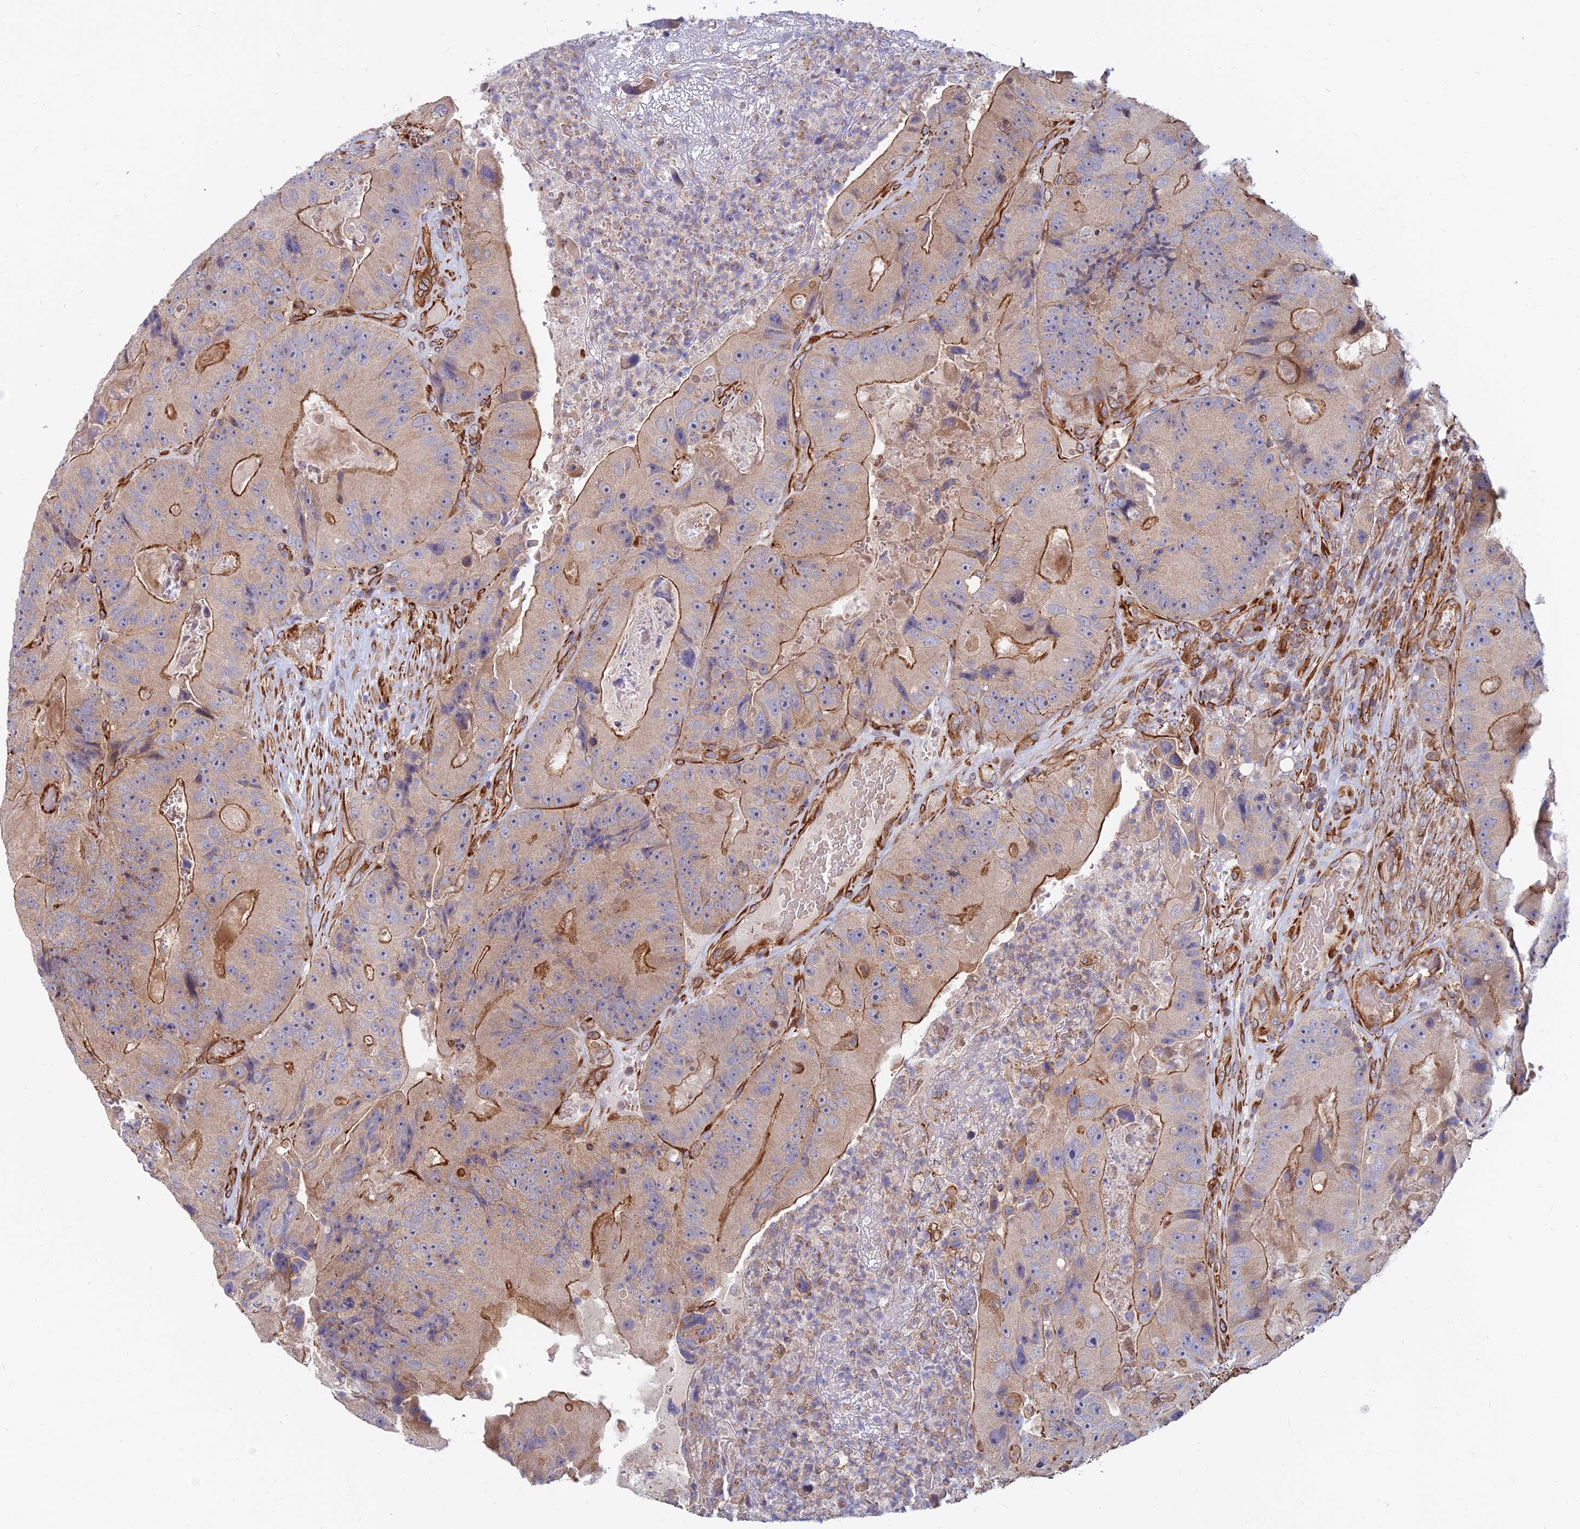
{"staining": {"intensity": "moderate", "quantity": "25%-75%", "location": "cytoplasmic/membranous"}, "tissue": "colorectal cancer", "cell_type": "Tumor cells", "image_type": "cancer", "snomed": [{"axis": "morphology", "description": "Adenocarcinoma, NOS"}, {"axis": "topography", "description": "Colon"}], "caption": "DAB (3,3'-diaminobenzidine) immunohistochemical staining of human colorectal cancer (adenocarcinoma) exhibits moderate cytoplasmic/membranous protein staining in about 25%-75% of tumor cells.", "gene": "CDK18", "patient": {"sex": "female", "age": 86}}